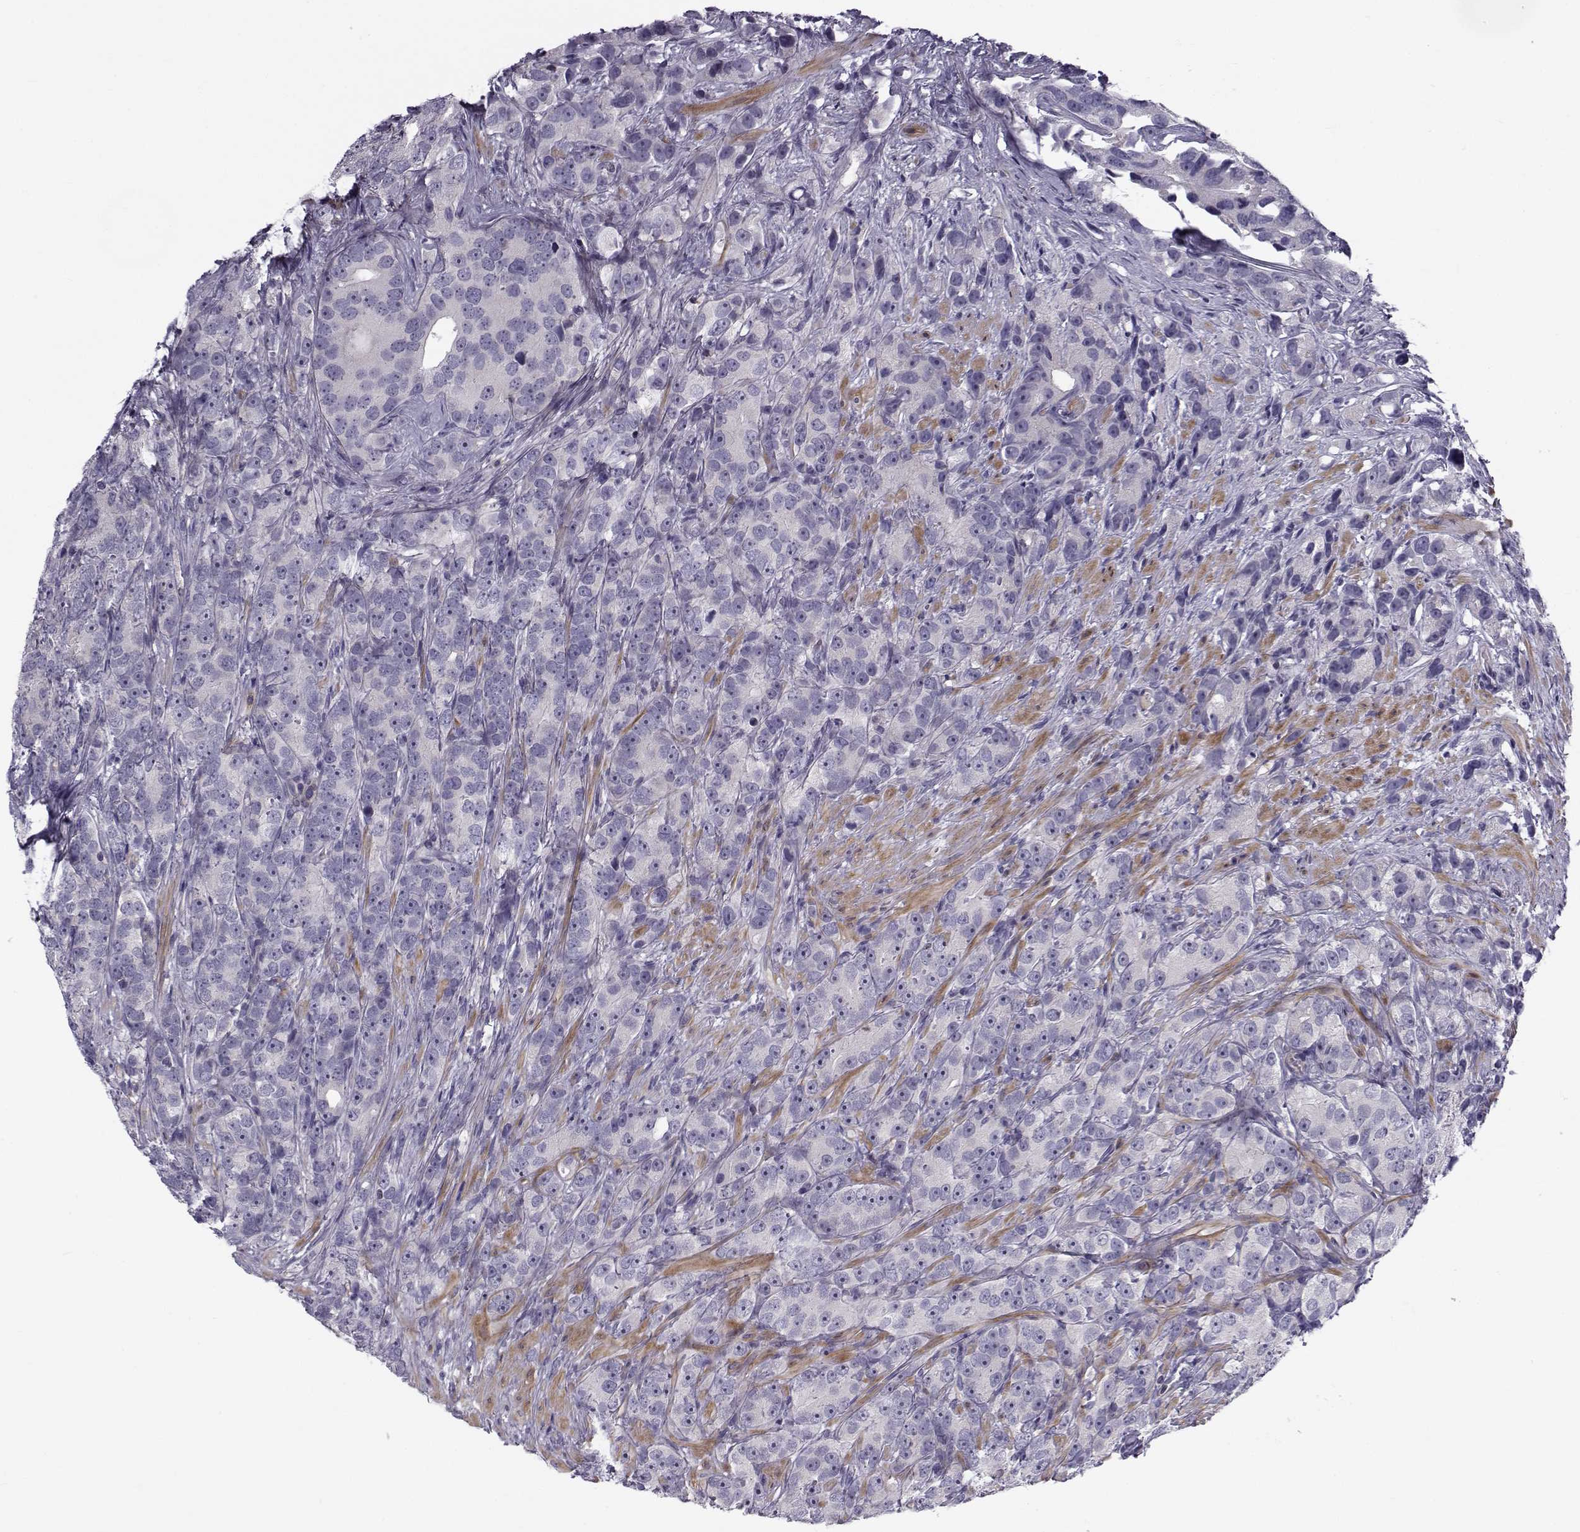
{"staining": {"intensity": "negative", "quantity": "none", "location": "none"}, "tissue": "prostate cancer", "cell_type": "Tumor cells", "image_type": "cancer", "snomed": [{"axis": "morphology", "description": "Adenocarcinoma, High grade"}, {"axis": "topography", "description": "Prostate"}], "caption": "Prostate adenocarcinoma (high-grade) was stained to show a protein in brown. There is no significant staining in tumor cells.", "gene": "LRRC27", "patient": {"sex": "male", "age": 90}}